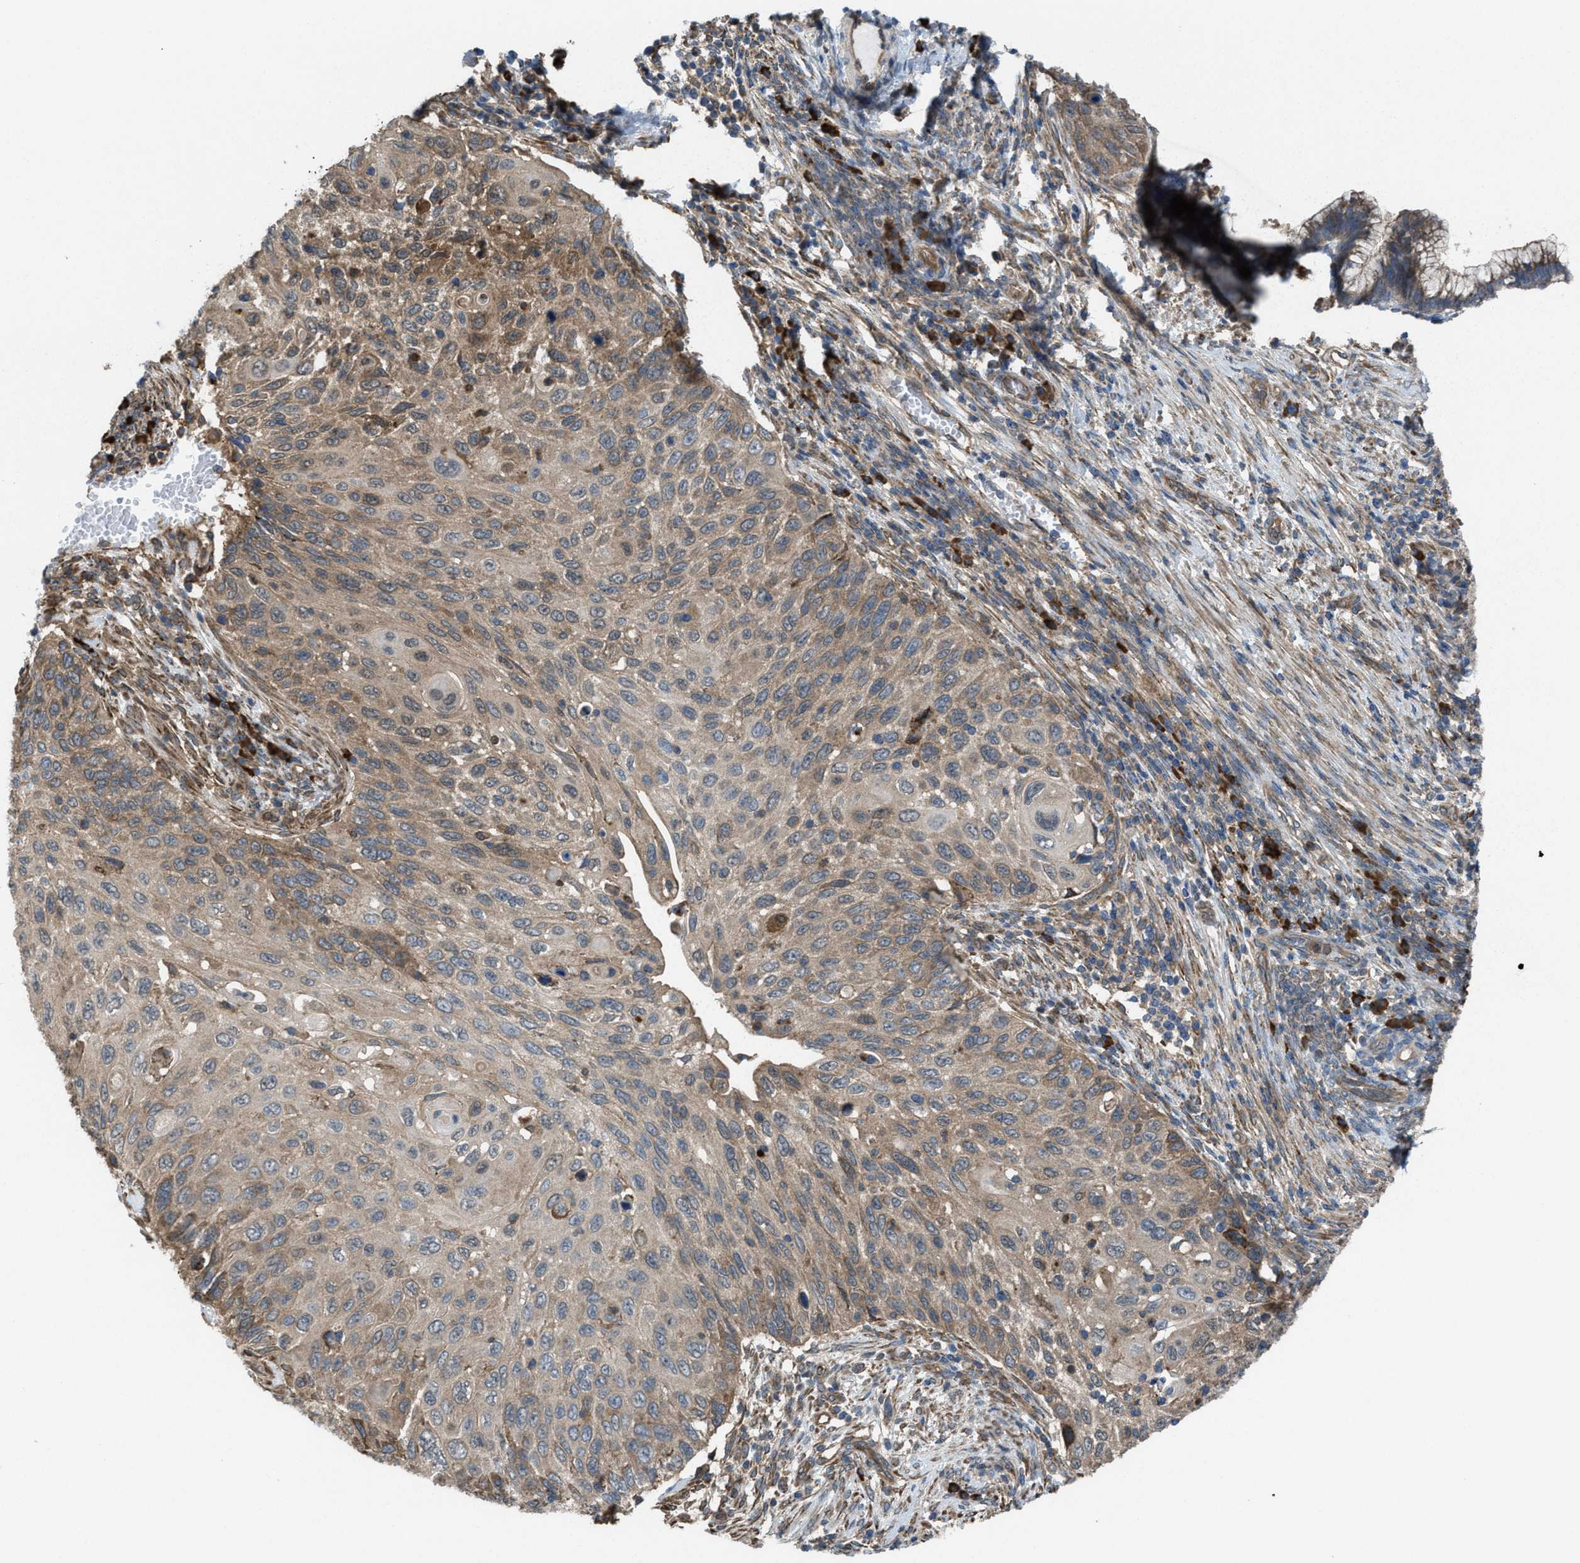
{"staining": {"intensity": "moderate", "quantity": ">75%", "location": "cytoplasmic/membranous"}, "tissue": "cervical cancer", "cell_type": "Tumor cells", "image_type": "cancer", "snomed": [{"axis": "morphology", "description": "Squamous cell carcinoma, NOS"}, {"axis": "topography", "description": "Cervix"}], "caption": "There is medium levels of moderate cytoplasmic/membranous staining in tumor cells of cervical cancer (squamous cell carcinoma), as demonstrated by immunohistochemical staining (brown color).", "gene": "PLAA", "patient": {"sex": "female", "age": 70}}